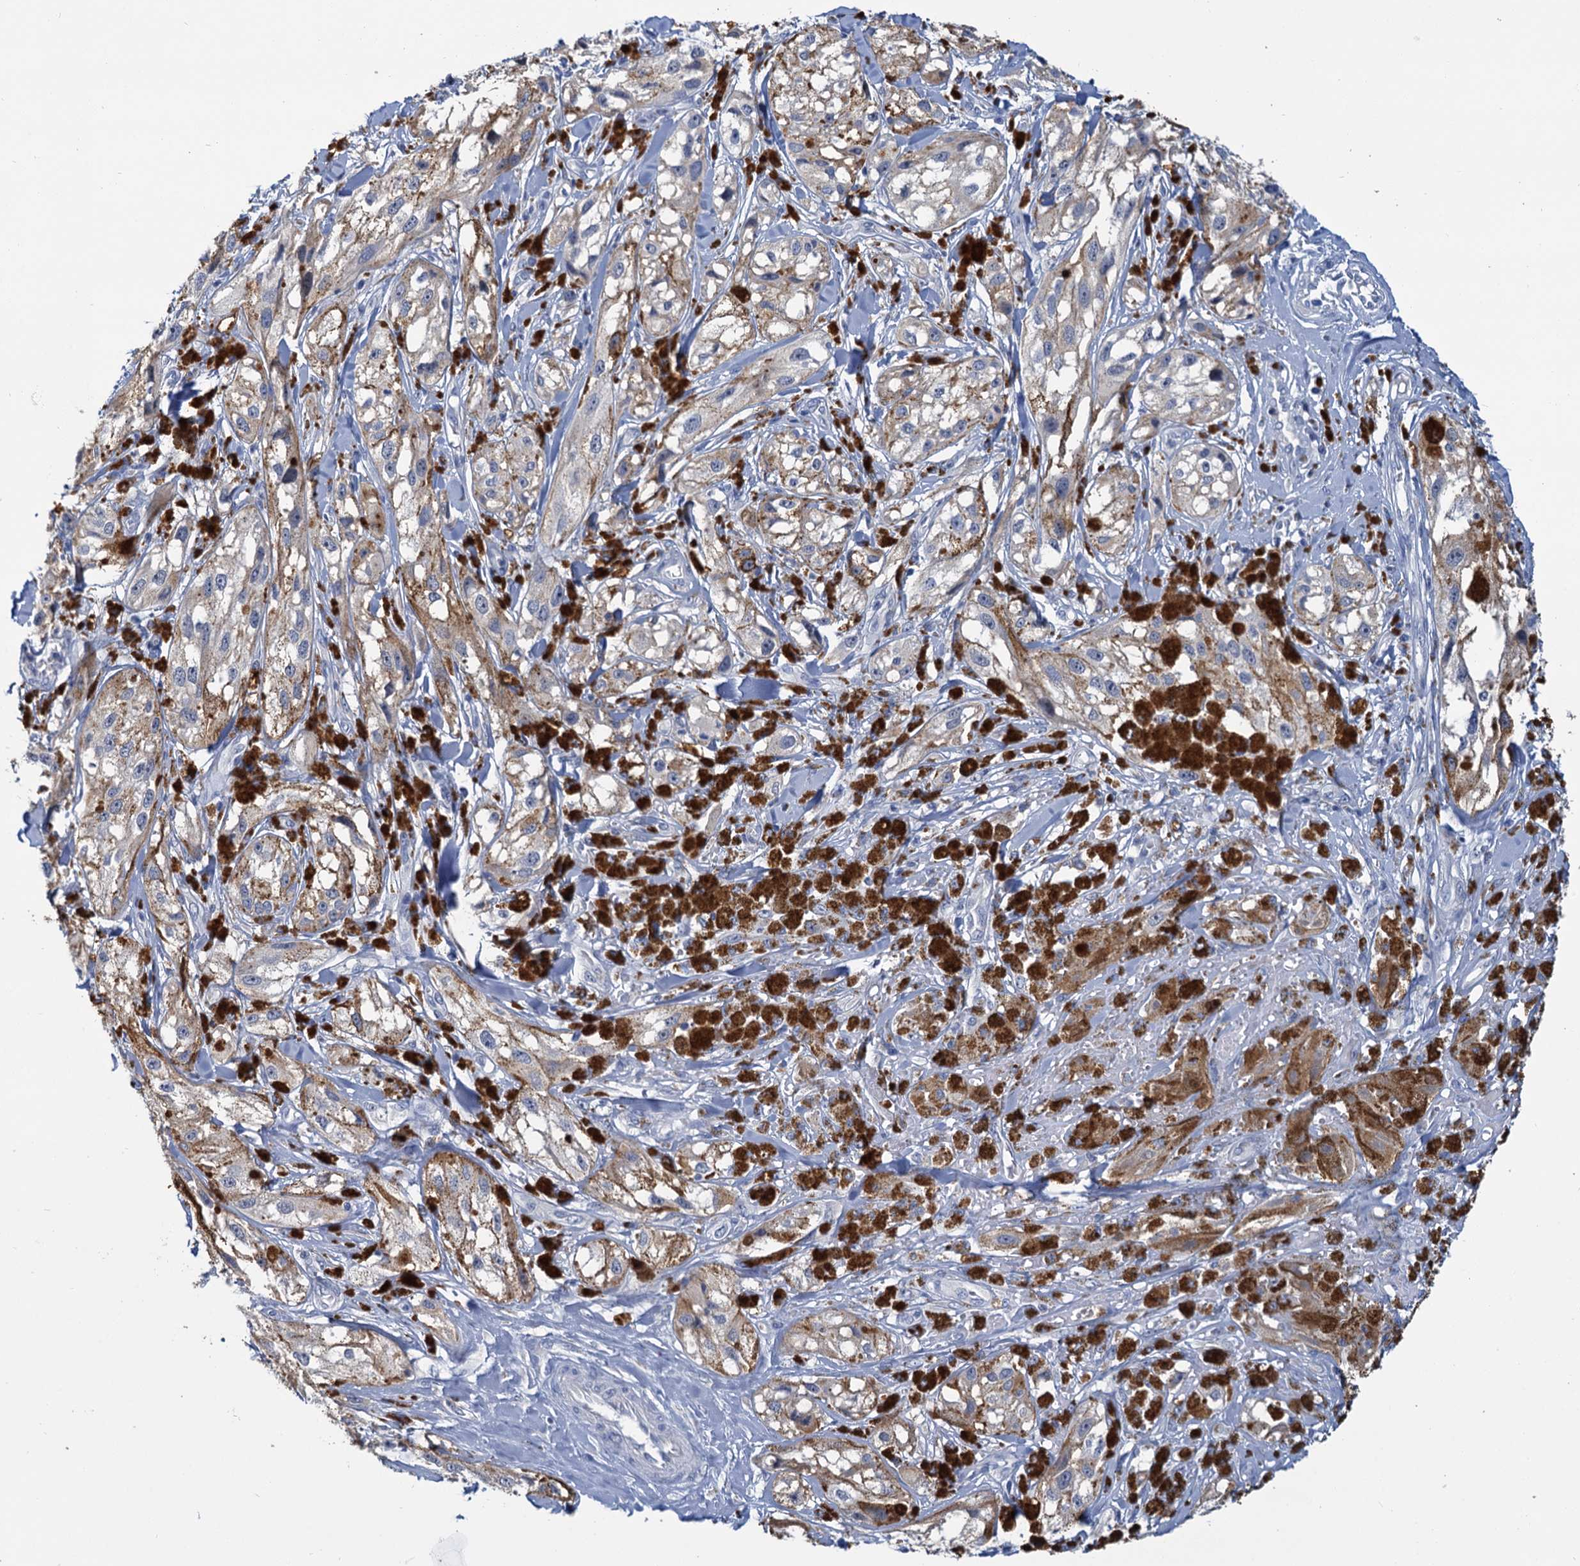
{"staining": {"intensity": "negative", "quantity": "none", "location": "none"}, "tissue": "melanoma", "cell_type": "Tumor cells", "image_type": "cancer", "snomed": [{"axis": "morphology", "description": "Malignant melanoma, NOS"}, {"axis": "topography", "description": "Skin"}], "caption": "The micrograph exhibits no staining of tumor cells in malignant melanoma.", "gene": "ANKRD42", "patient": {"sex": "male", "age": 88}}